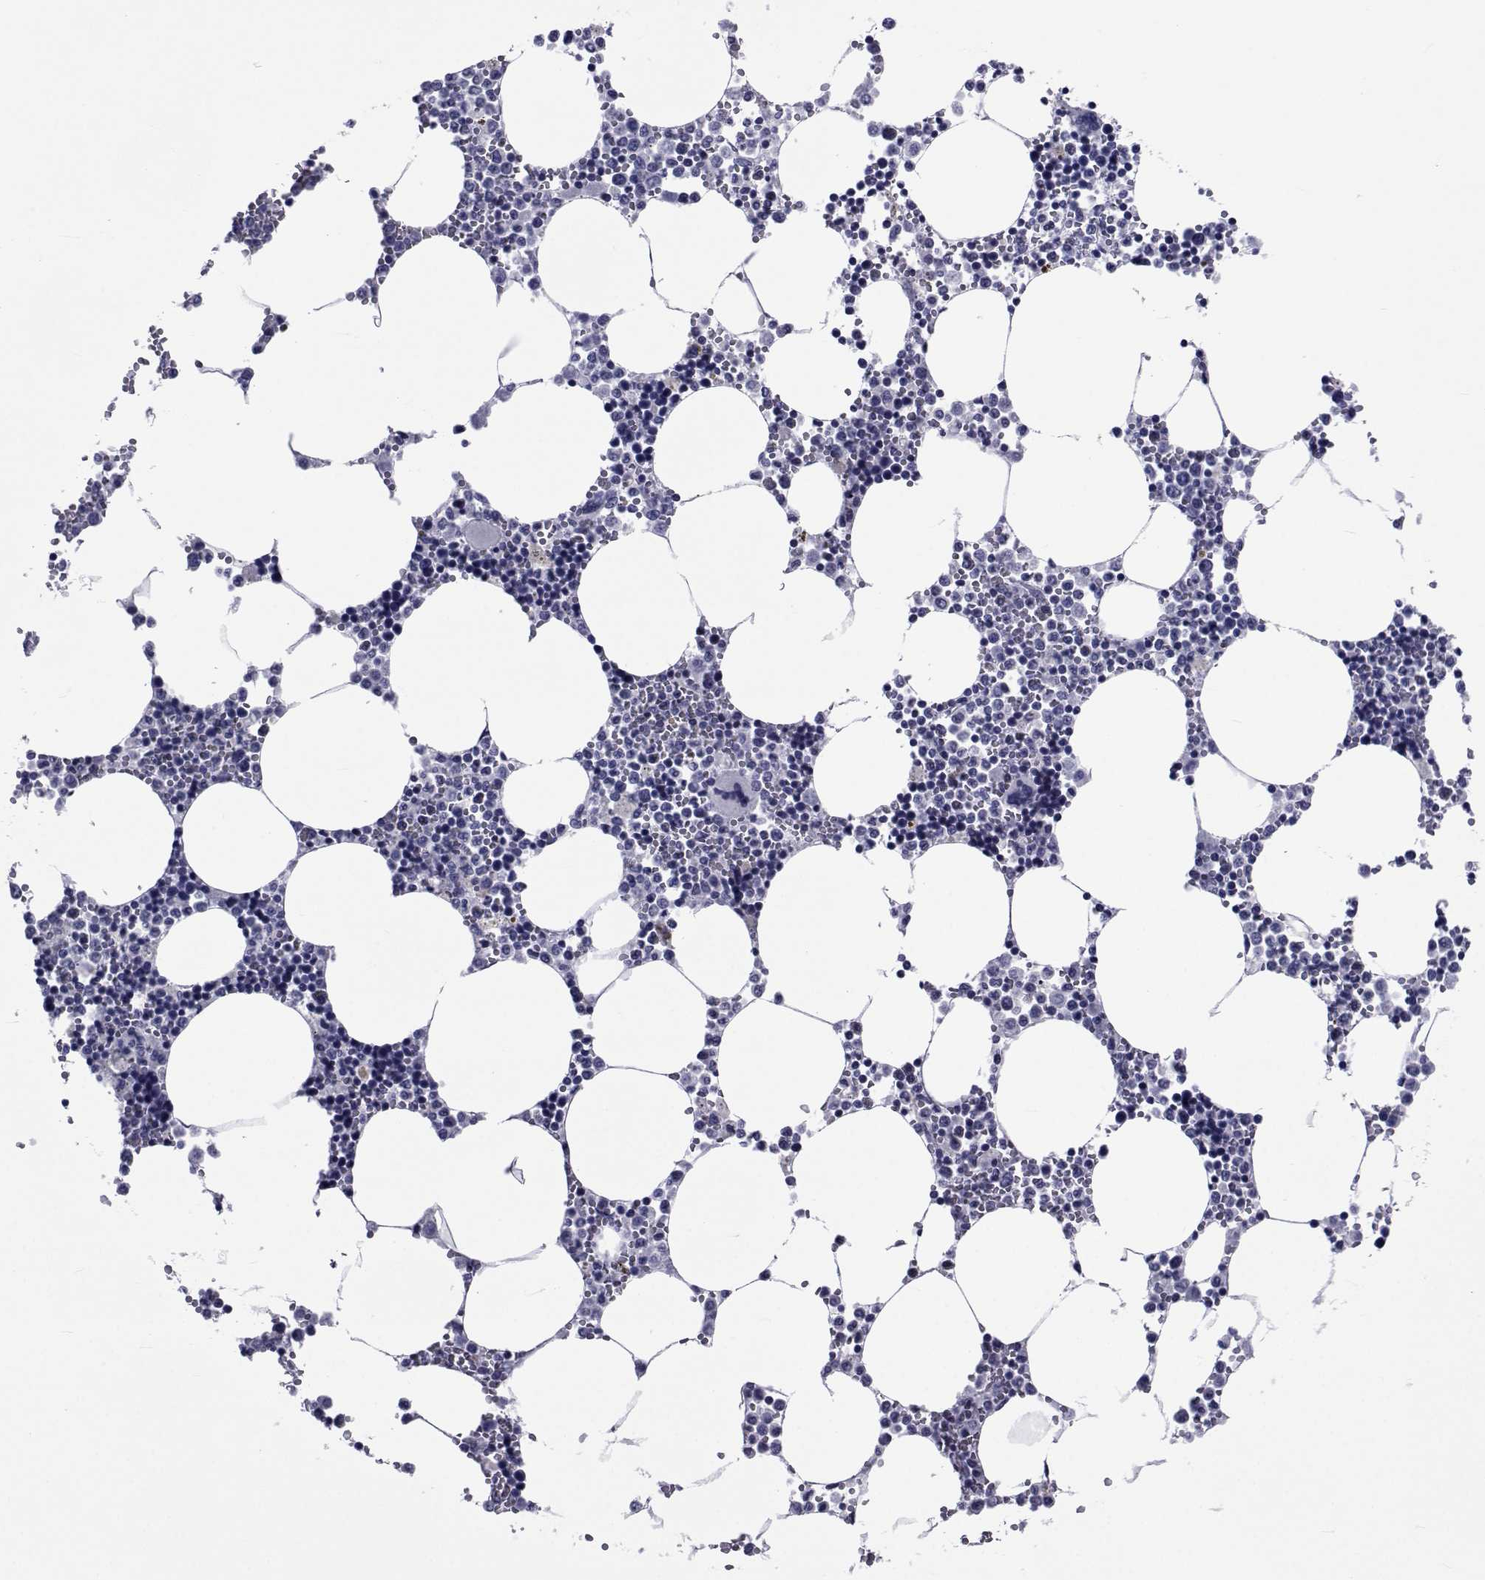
{"staining": {"intensity": "negative", "quantity": "none", "location": "none"}, "tissue": "bone marrow", "cell_type": "Hematopoietic cells", "image_type": "normal", "snomed": [{"axis": "morphology", "description": "Normal tissue, NOS"}, {"axis": "topography", "description": "Bone marrow"}], "caption": "There is no significant staining in hematopoietic cells of bone marrow. (Brightfield microscopy of DAB immunohistochemistry at high magnification).", "gene": "GKAP1", "patient": {"sex": "male", "age": 54}}